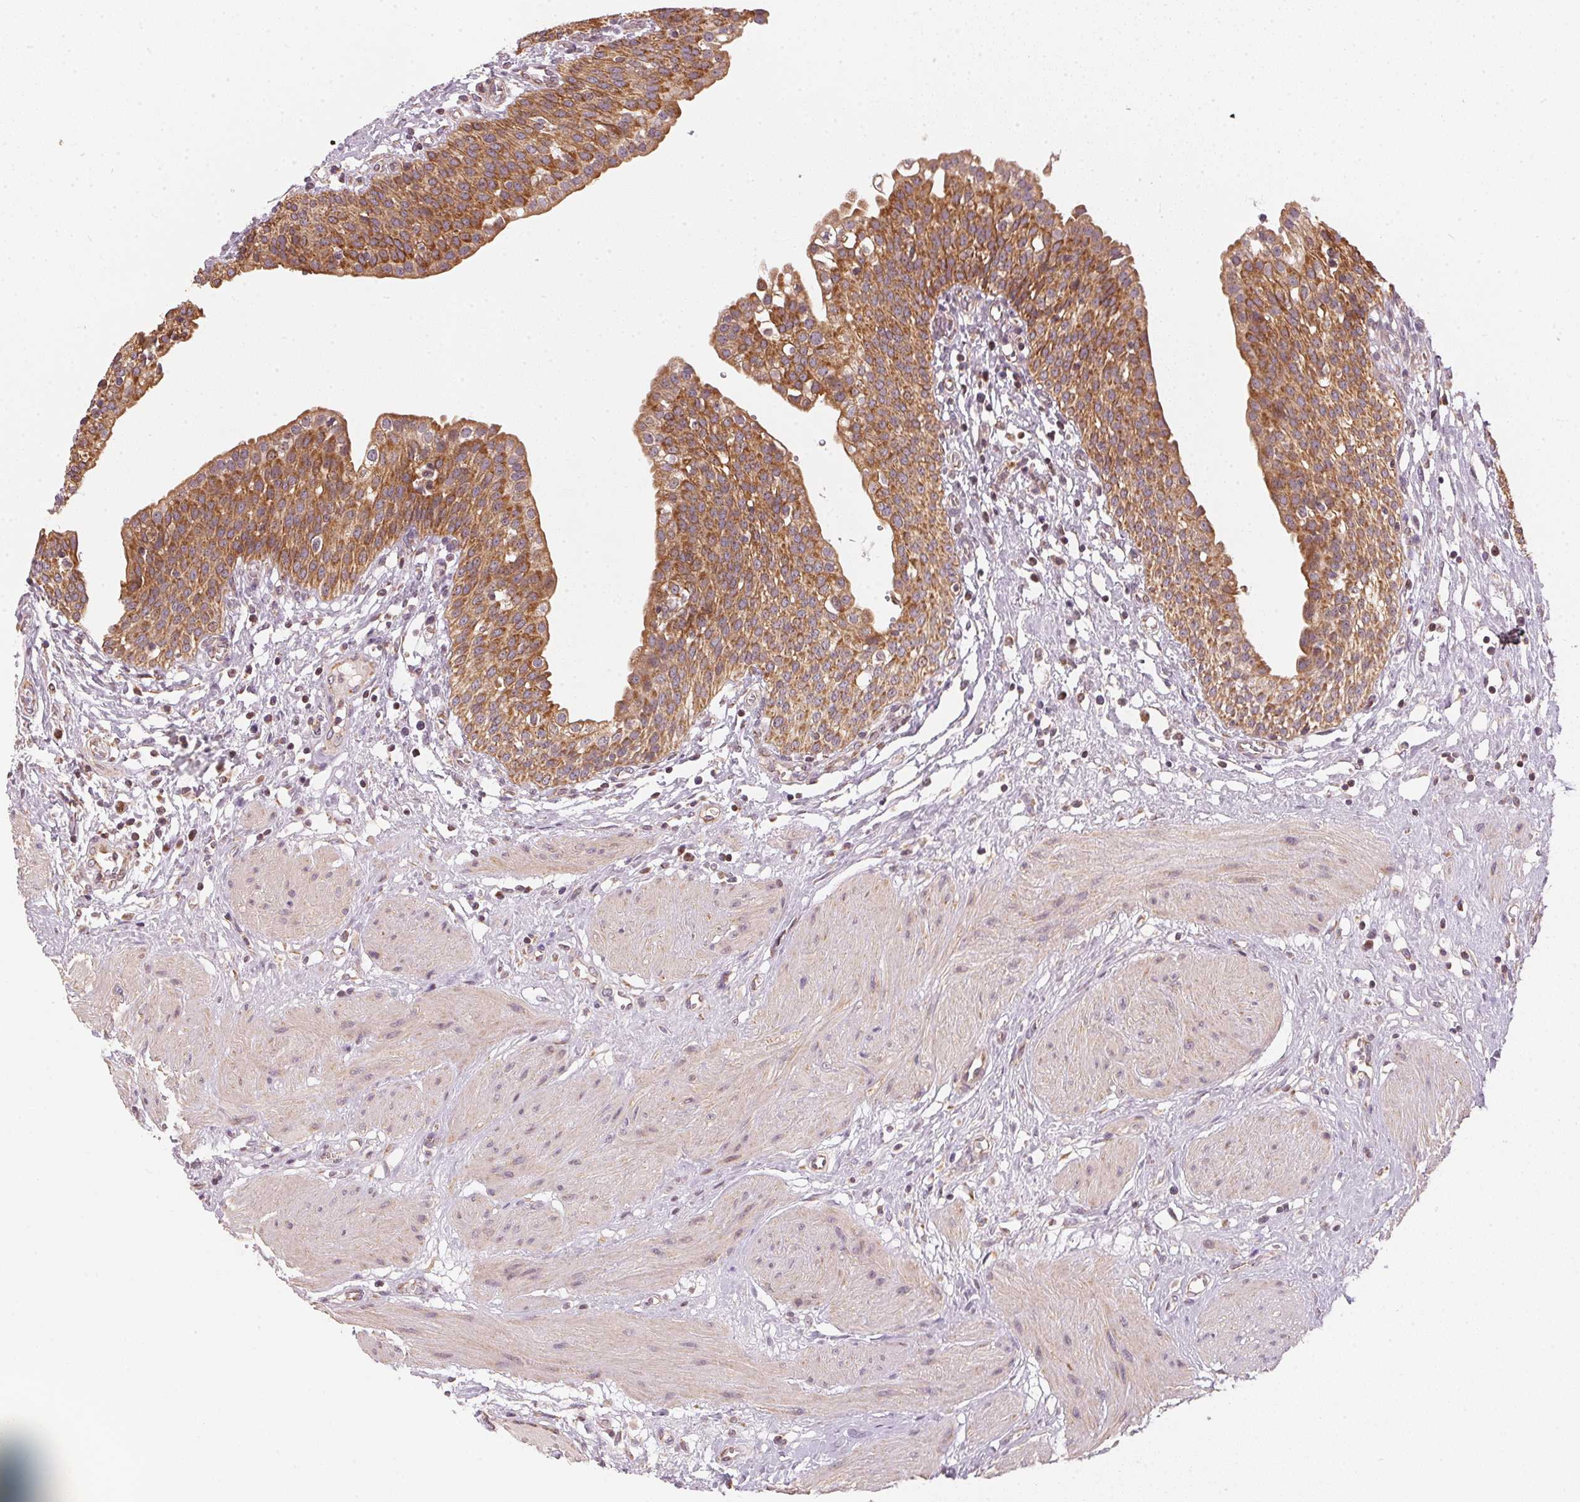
{"staining": {"intensity": "strong", "quantity": ">75%", "location": "cytoplasmic/membranous"}, "tissue": "urinary bladder", "cell_type": "Urothelial cells", "image_type": "normal", "snomed": [{"axis": "morphology", "description": "Normal tissue, NOS"}, {"axis": "topography", "description": "Urinary bladder"}], "caption": "High-magnification brightfield microscopy of normal urinary bladder stained with DAB (3,3'-diaminobenzidine) (brown) and counterstained with hematoxylin (blue). urothelial cells exhibit strong cytoplasmic/membranous positivity is identified in about>75% of cells.", "gene": "MATCAP1", "patient": {"sex": "male", "age": 55}}